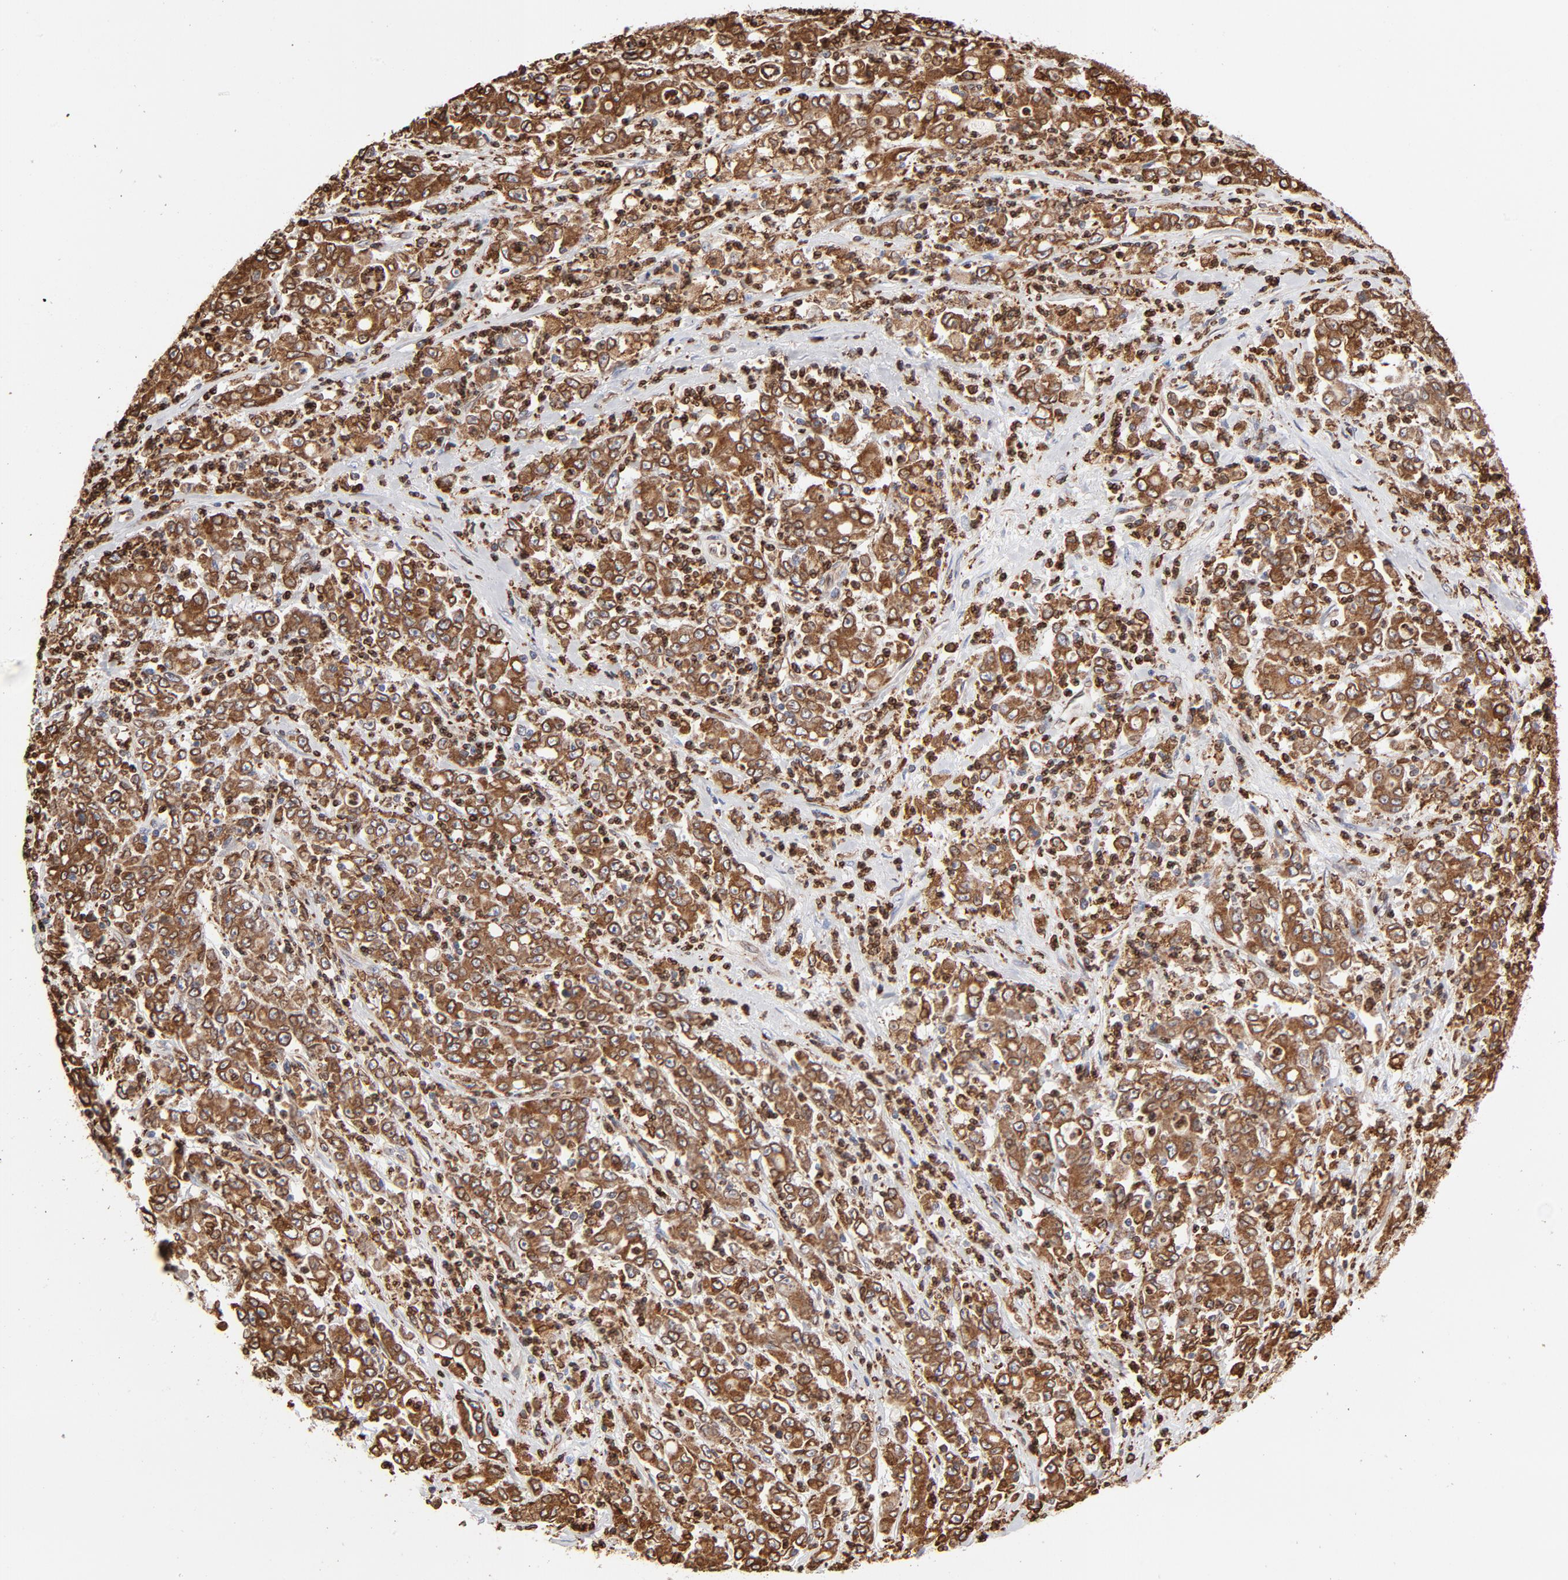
{"staining": {"intensity": "strong", "quantity": ">75%", "location": "cytoplasmic/membranous"}, "tissue": "stomach cancer", "cell_type": "Tumor cells", "image_type": "cancer", "snomed": [{"axis": "morphology", "description": "Adenocarcinoma, NOS"}, {"axis": "topography", "description": "Stomach, lower"}], "caption": "IHC photomicrograph of stomach cancer (adenocarcinoma) stained for a protein (brown), which shows high levels of strong cytoplasmic/membranous expression in about >75% of tumor cells.", "gene": "CANX", "patient": {"sex": "female", "age": 71}}